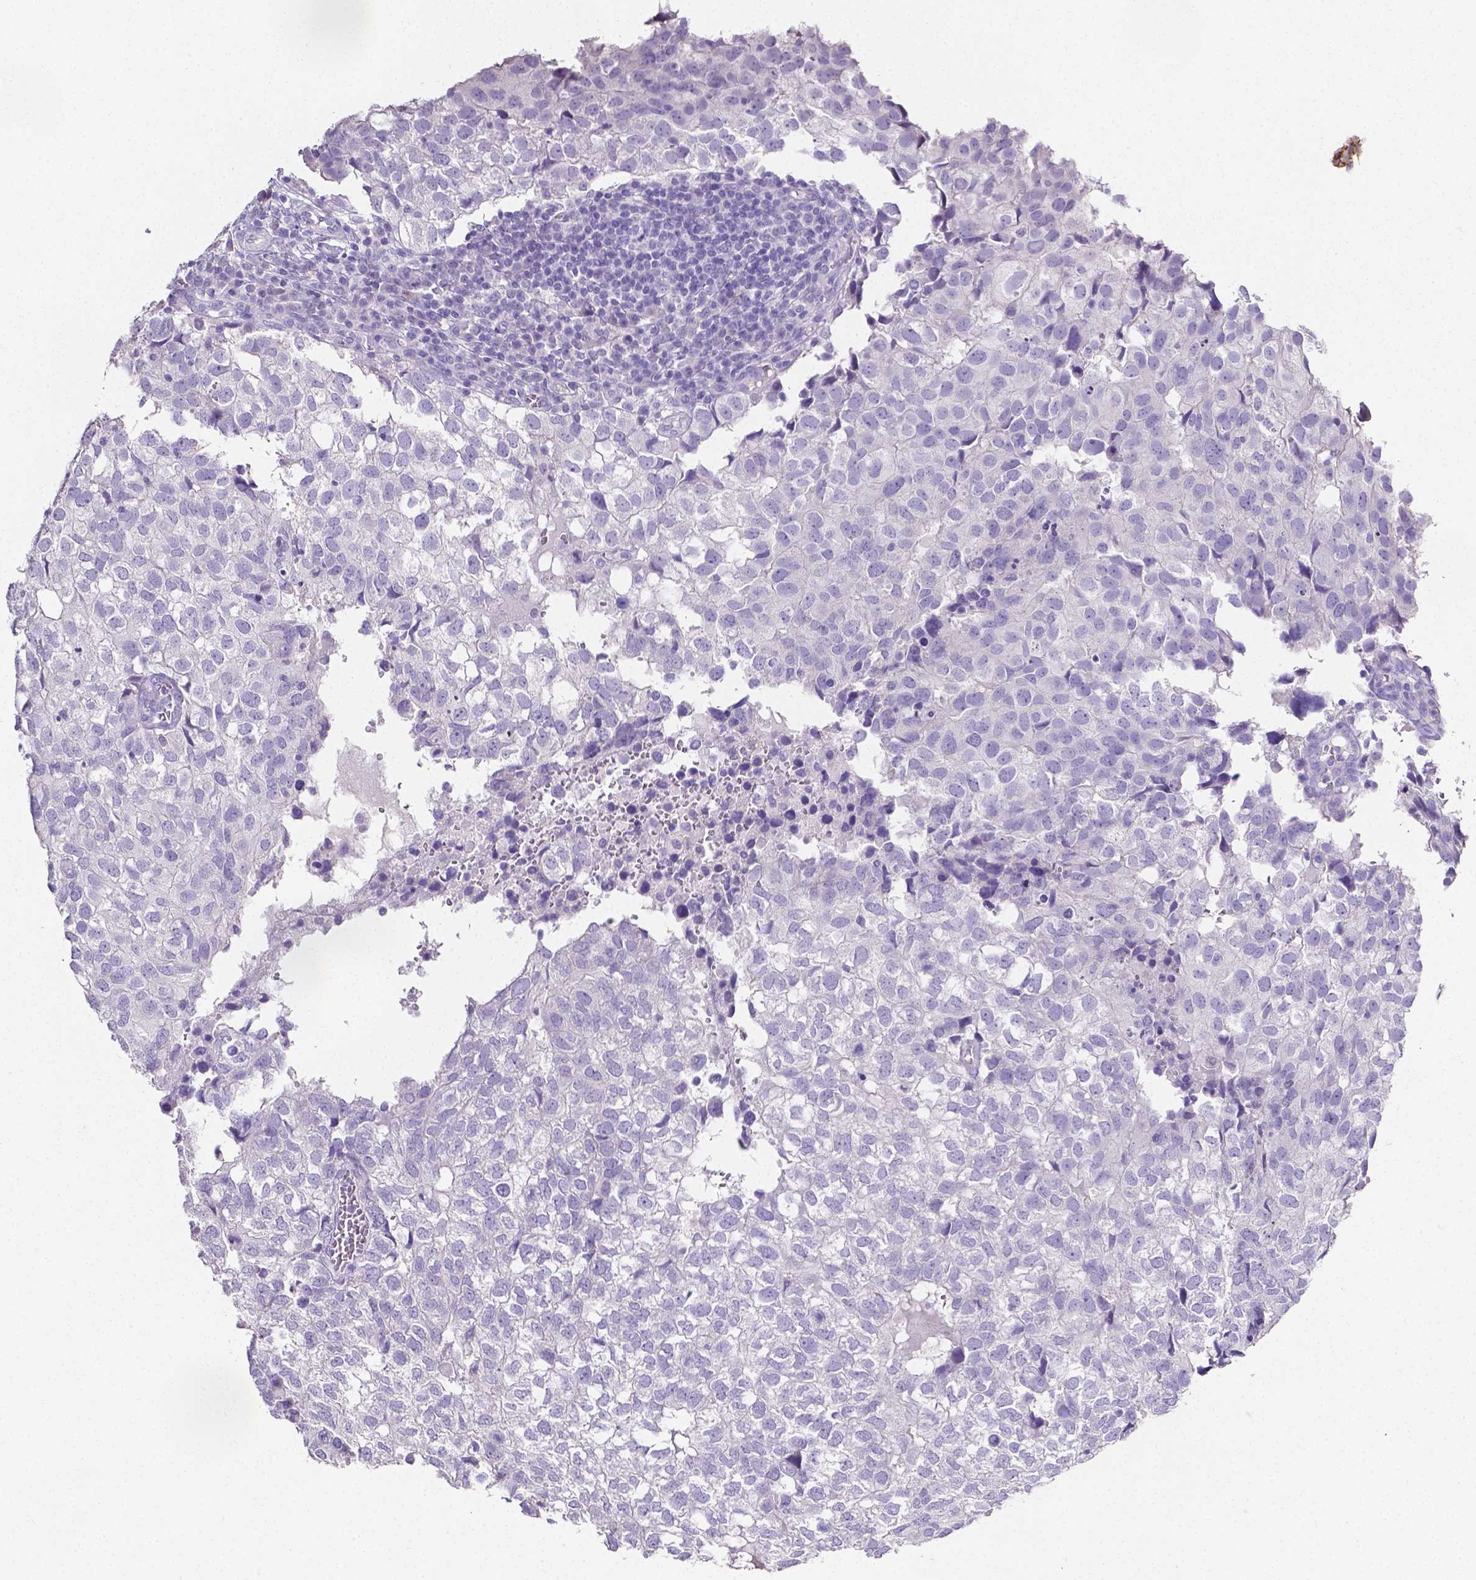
{"staining": {"intensity": "negative", "quantity": "none", "location": "none"}, "tissue": "breast cancer", "cell_type": "Tumor cells", "image_type": "cancer", "snomed": [{"axis": "morphology", "description": "Duct carcinoma"}, {"axis": "topography", "description": "Breast"}], "caption": "Photomicrograph shows no protein expression in tumor cells of breast cancer tissue. (Brightfield microscopy of DAB immunohistochemistry (IHC) at high magnification).", "gene": "SLC22A2", "patient": {"sex": "female", "age": 30}}